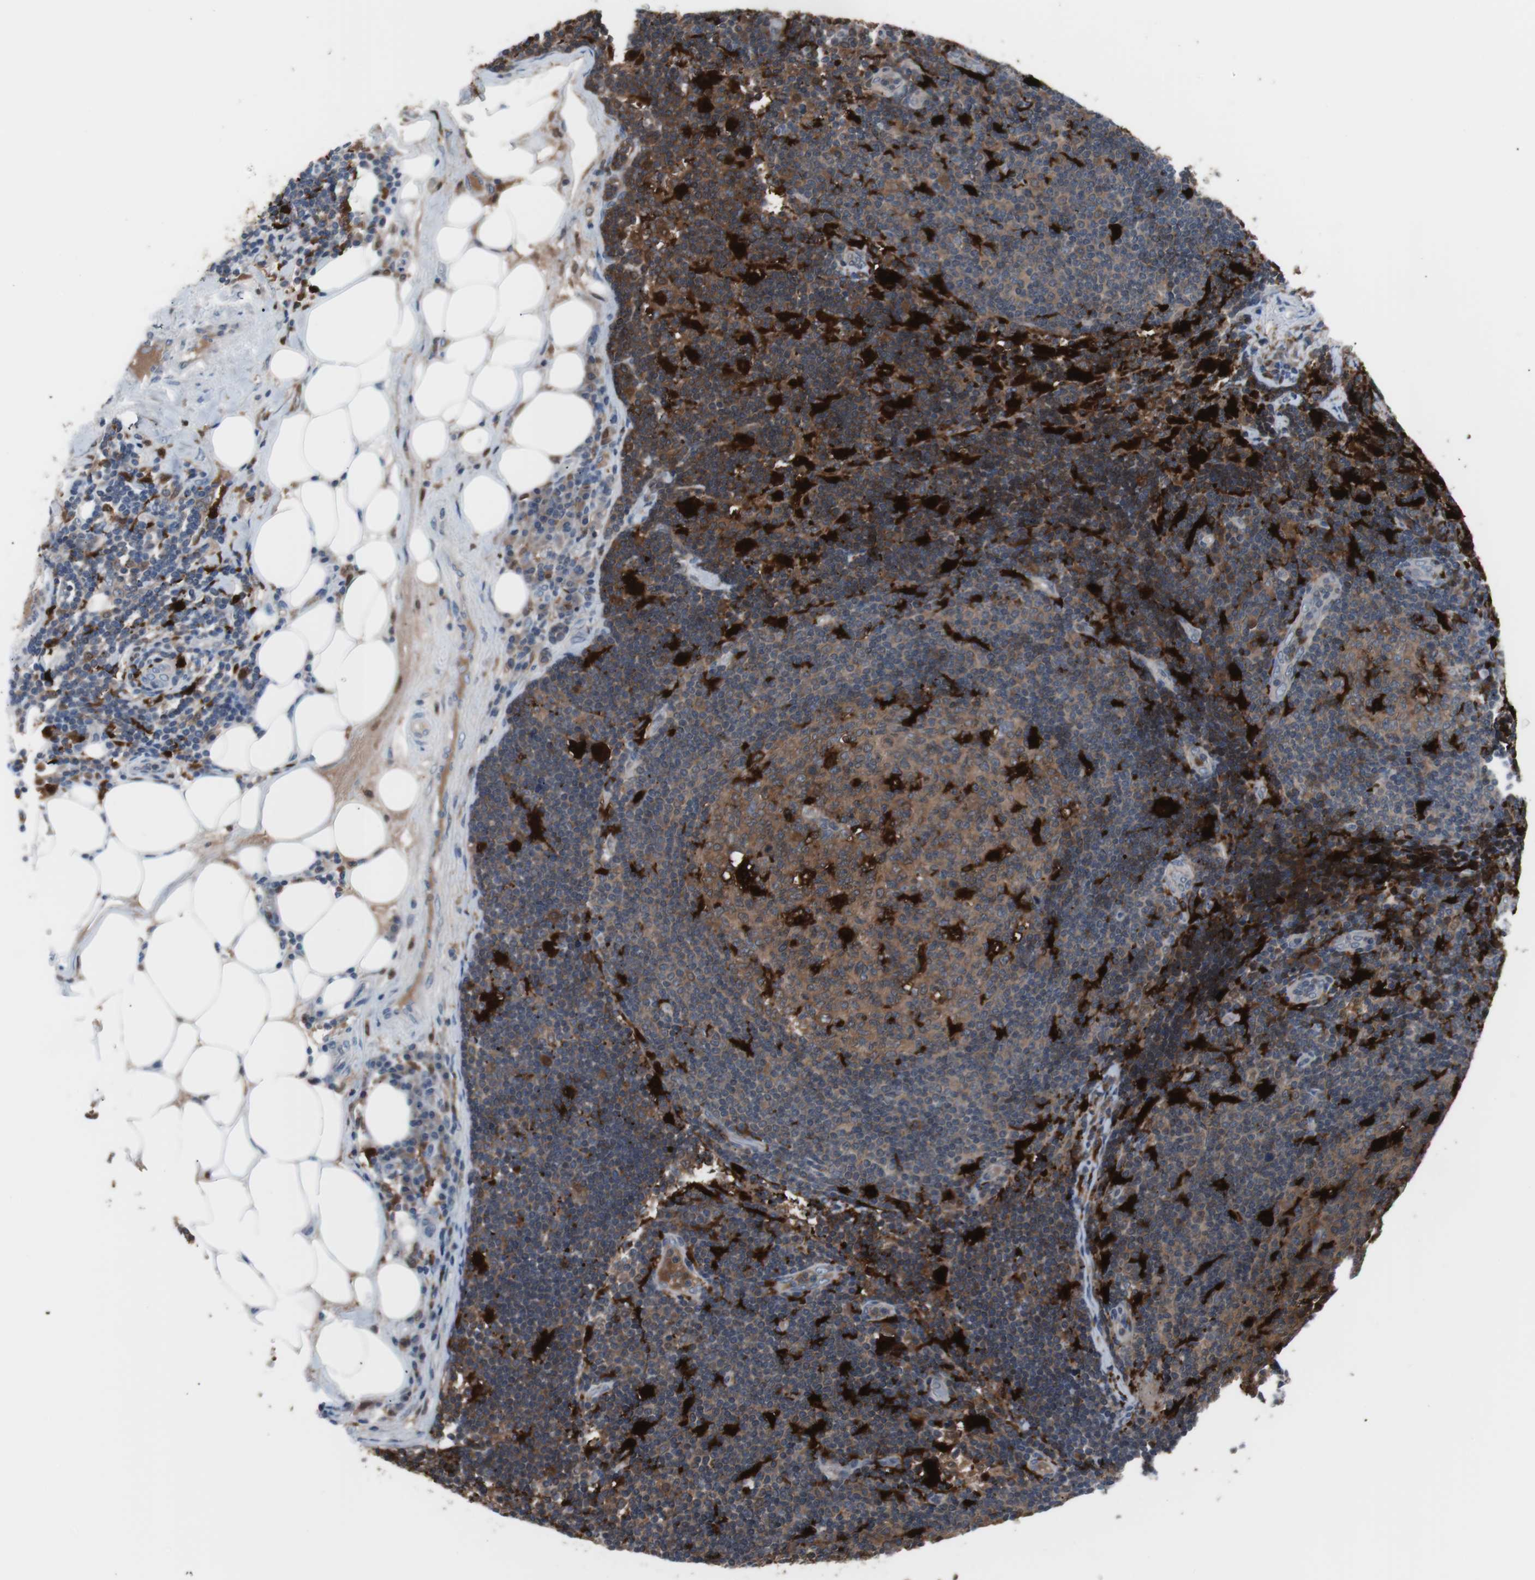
{"staining": {"intensity": "strong", "quantity": "<25%", "location": "cytoplasmic/membranous"}, "tissue": "lymph node", "cell_type": "Germinal center cells", "image_type": "normal", "snomed": [{"axis": "morphology", "description": "Normal tissue, NOS"}, {"axis": "morphology", "description": "Squamous cell carcinoma, metastatic, NOS"}, {"axis": "topography", "description": "Lymph node"}], "caption": "Protein staining exhibits strong cytoplasmic/membranous staining in about <25% of germinal center cells in unremarkable lymph node.", "gene": "IL18", "patient": {"sex": "female", "age": 53}}